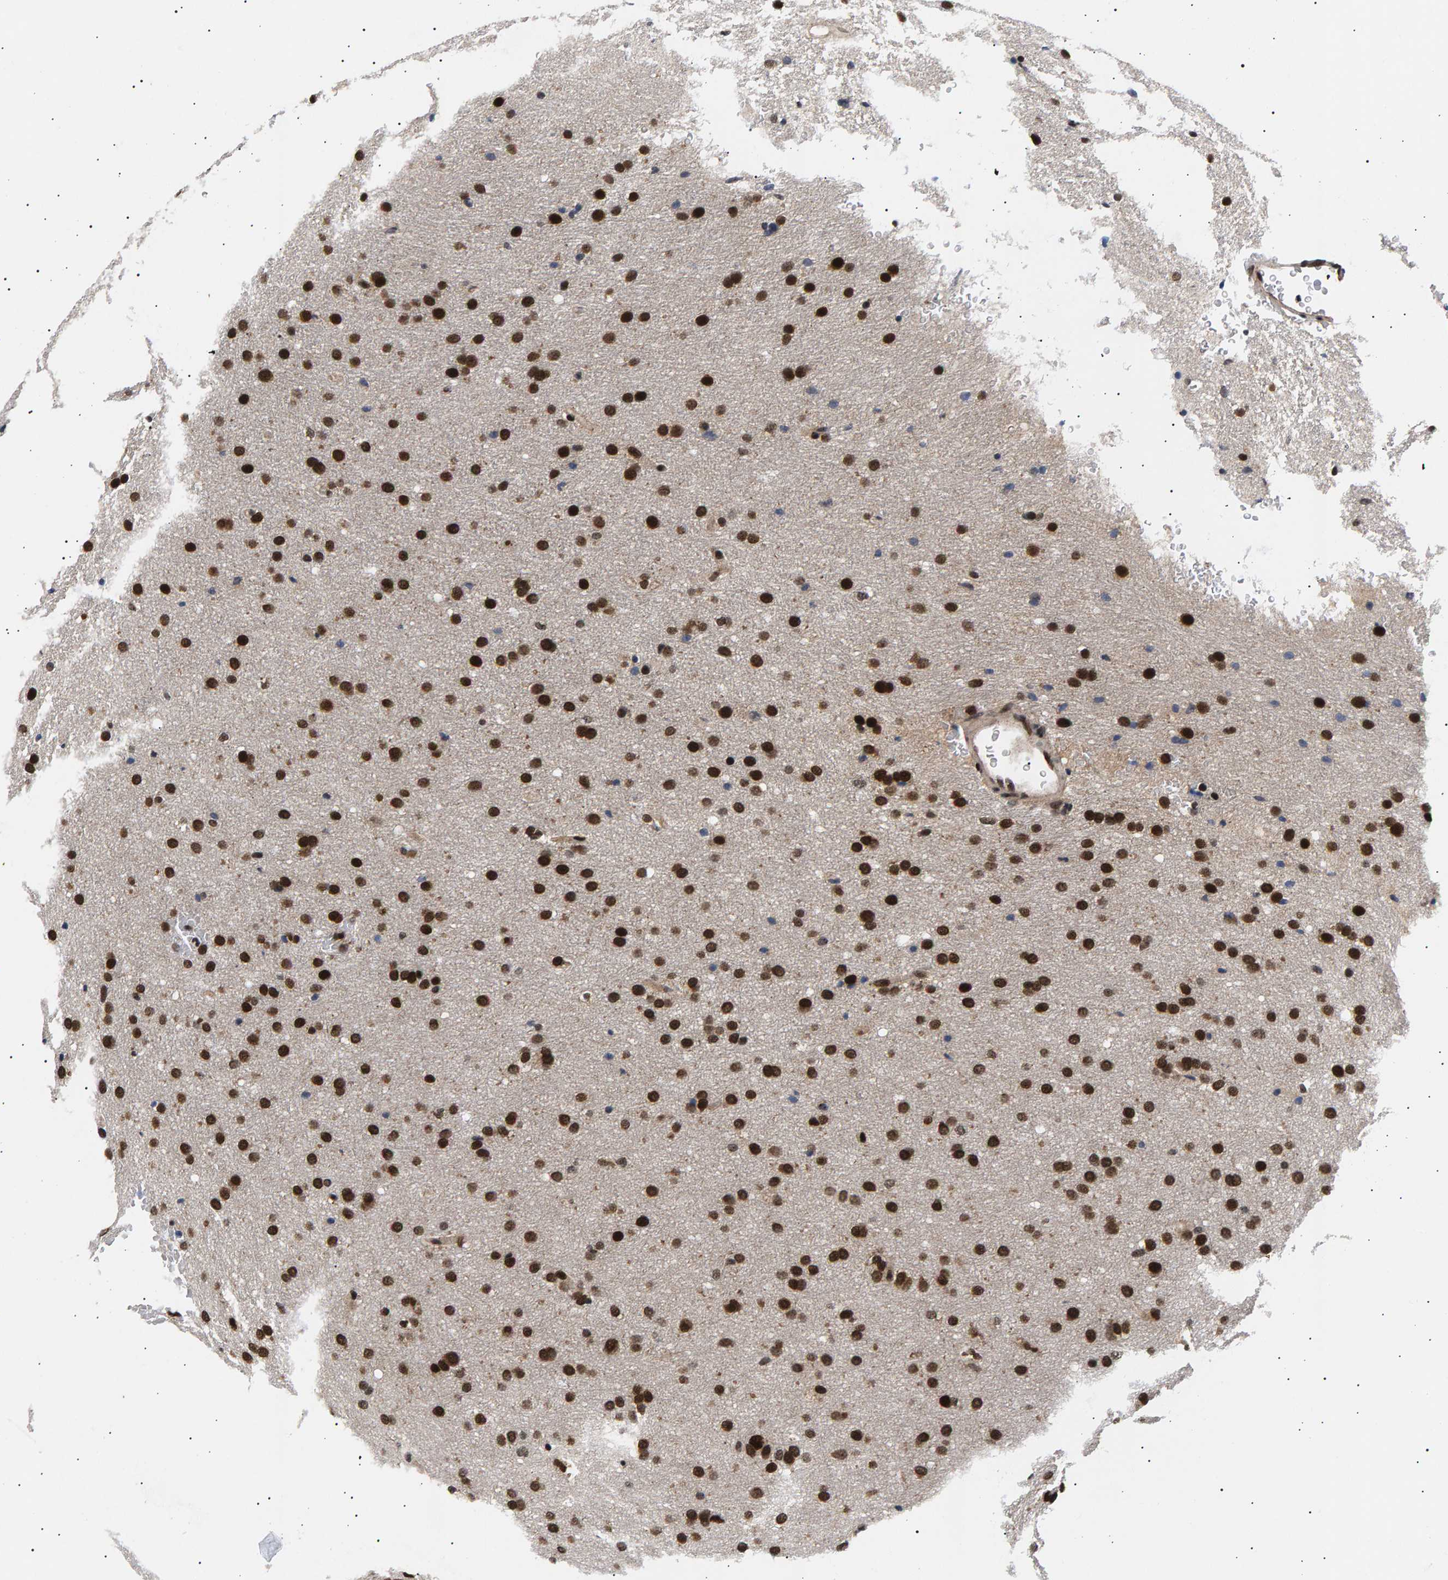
{"staining": {"intensity": "strong", "quantity": ">75%", "location": "nuclear"}, "tissue": "glioma", "cell_type": "Tumor cells", "image_type": "cancer", "snomed": [{"axis": "morphology", "description": "Glioma, malignant, Low grade"}, {"axis": "topography", "description": "Brain"}], "caption": "Glioma stained with a brown dye demonstrates strong nuclear positive positivity in about >75% of tumor cells.", "gene": "ANKRD40", "patient": {"sex": "female", "age": 37}}